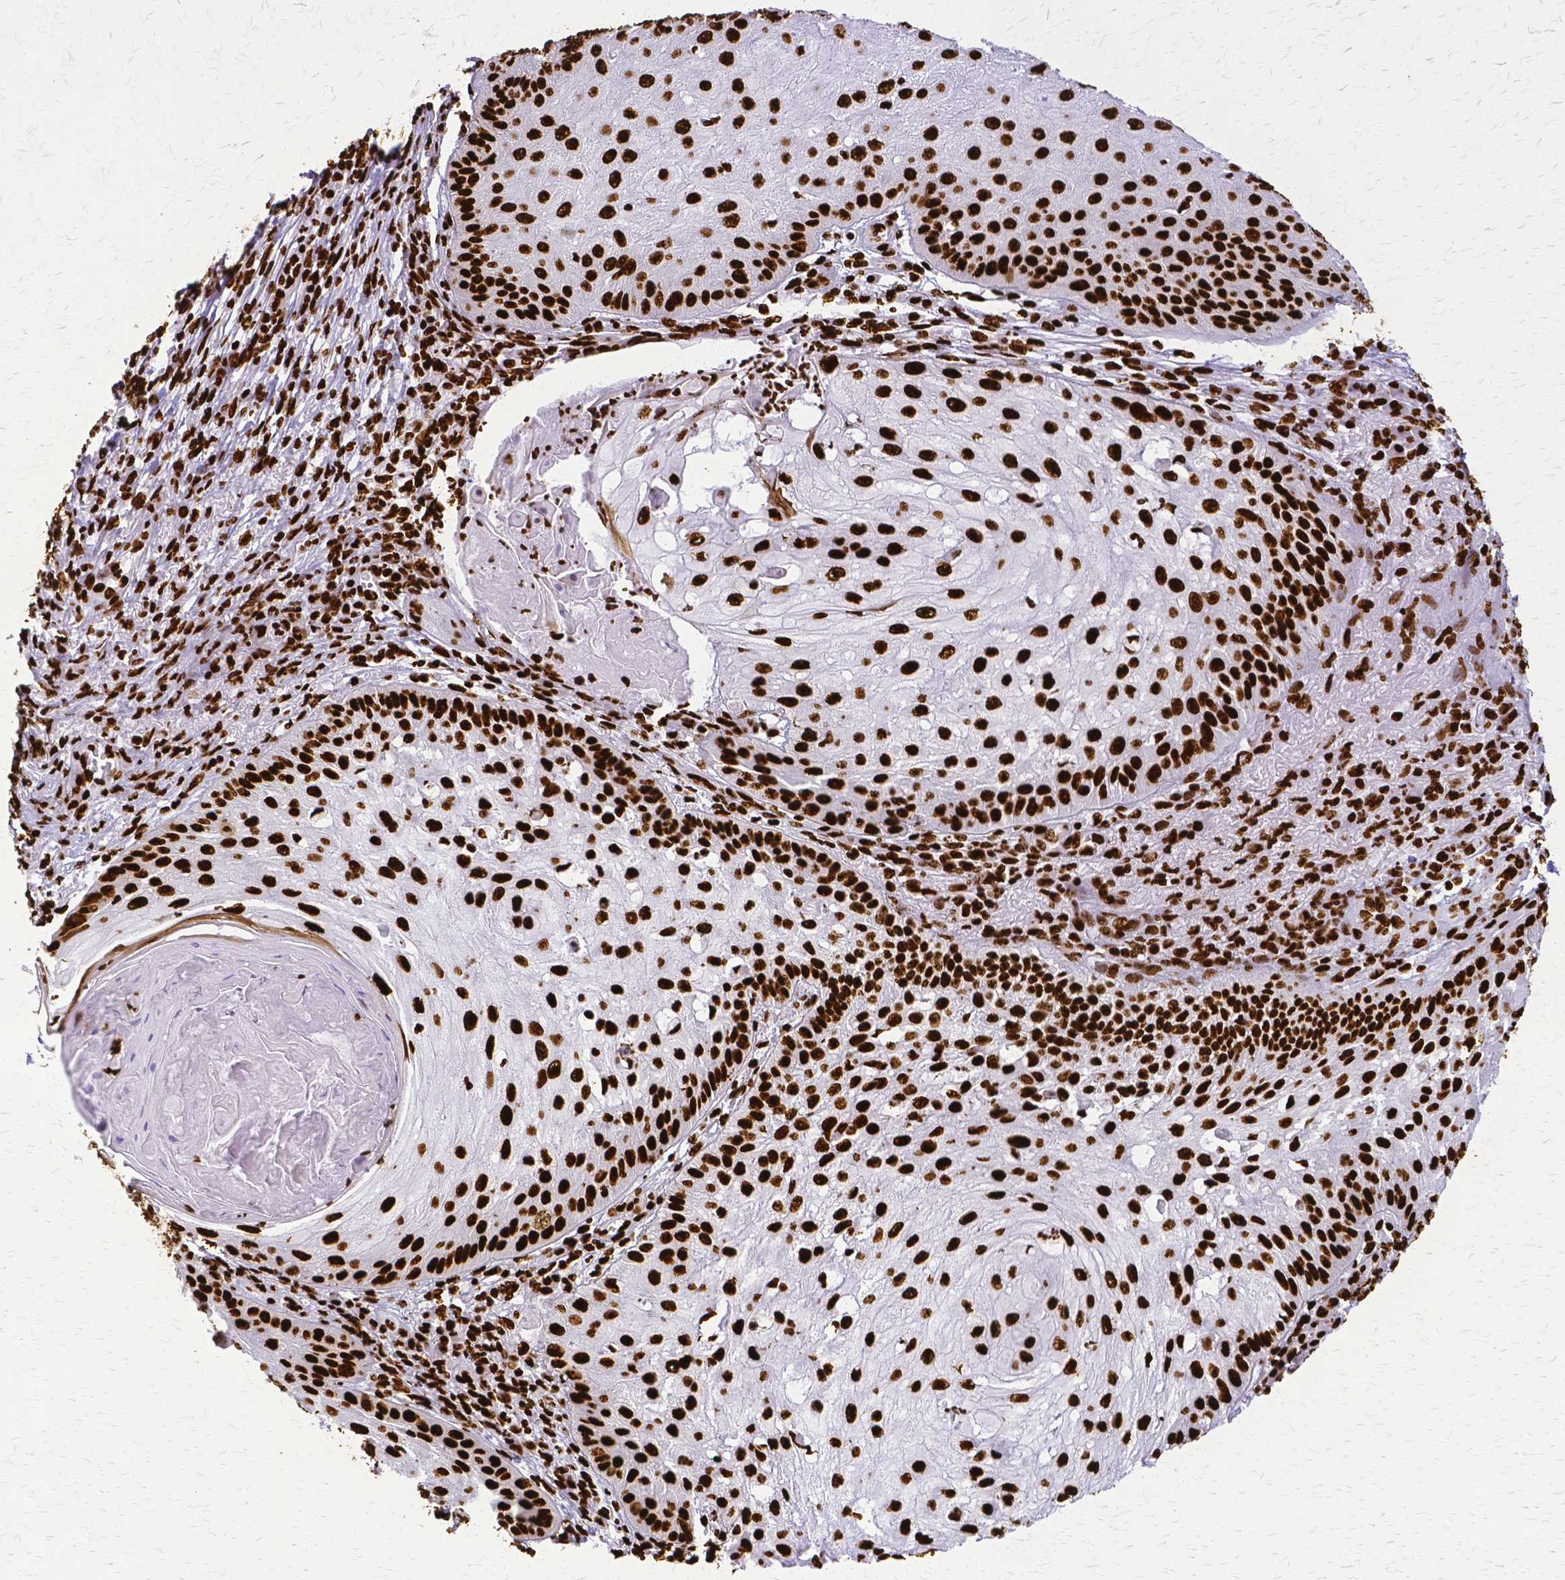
{"staining": {"intensity": "strong", "quantity": ">75%", "location": "nuclear"}, "tissue": "skin cancer", "cell_type": "Tumor cells", "image_type": "cancer", "snomed": [{"axis": "morphology", "description": "Squamous cell carcinoma, NOS"}, {"axis": "topography", "description": "Skin"}], "caption": "Human skin cancer stained for a protein (brown) reveals strong nuclear positive positivity in about >75% of tumor cells.", "gene": "SFPQ", "patient": {"sex": "male", "age": 70}}